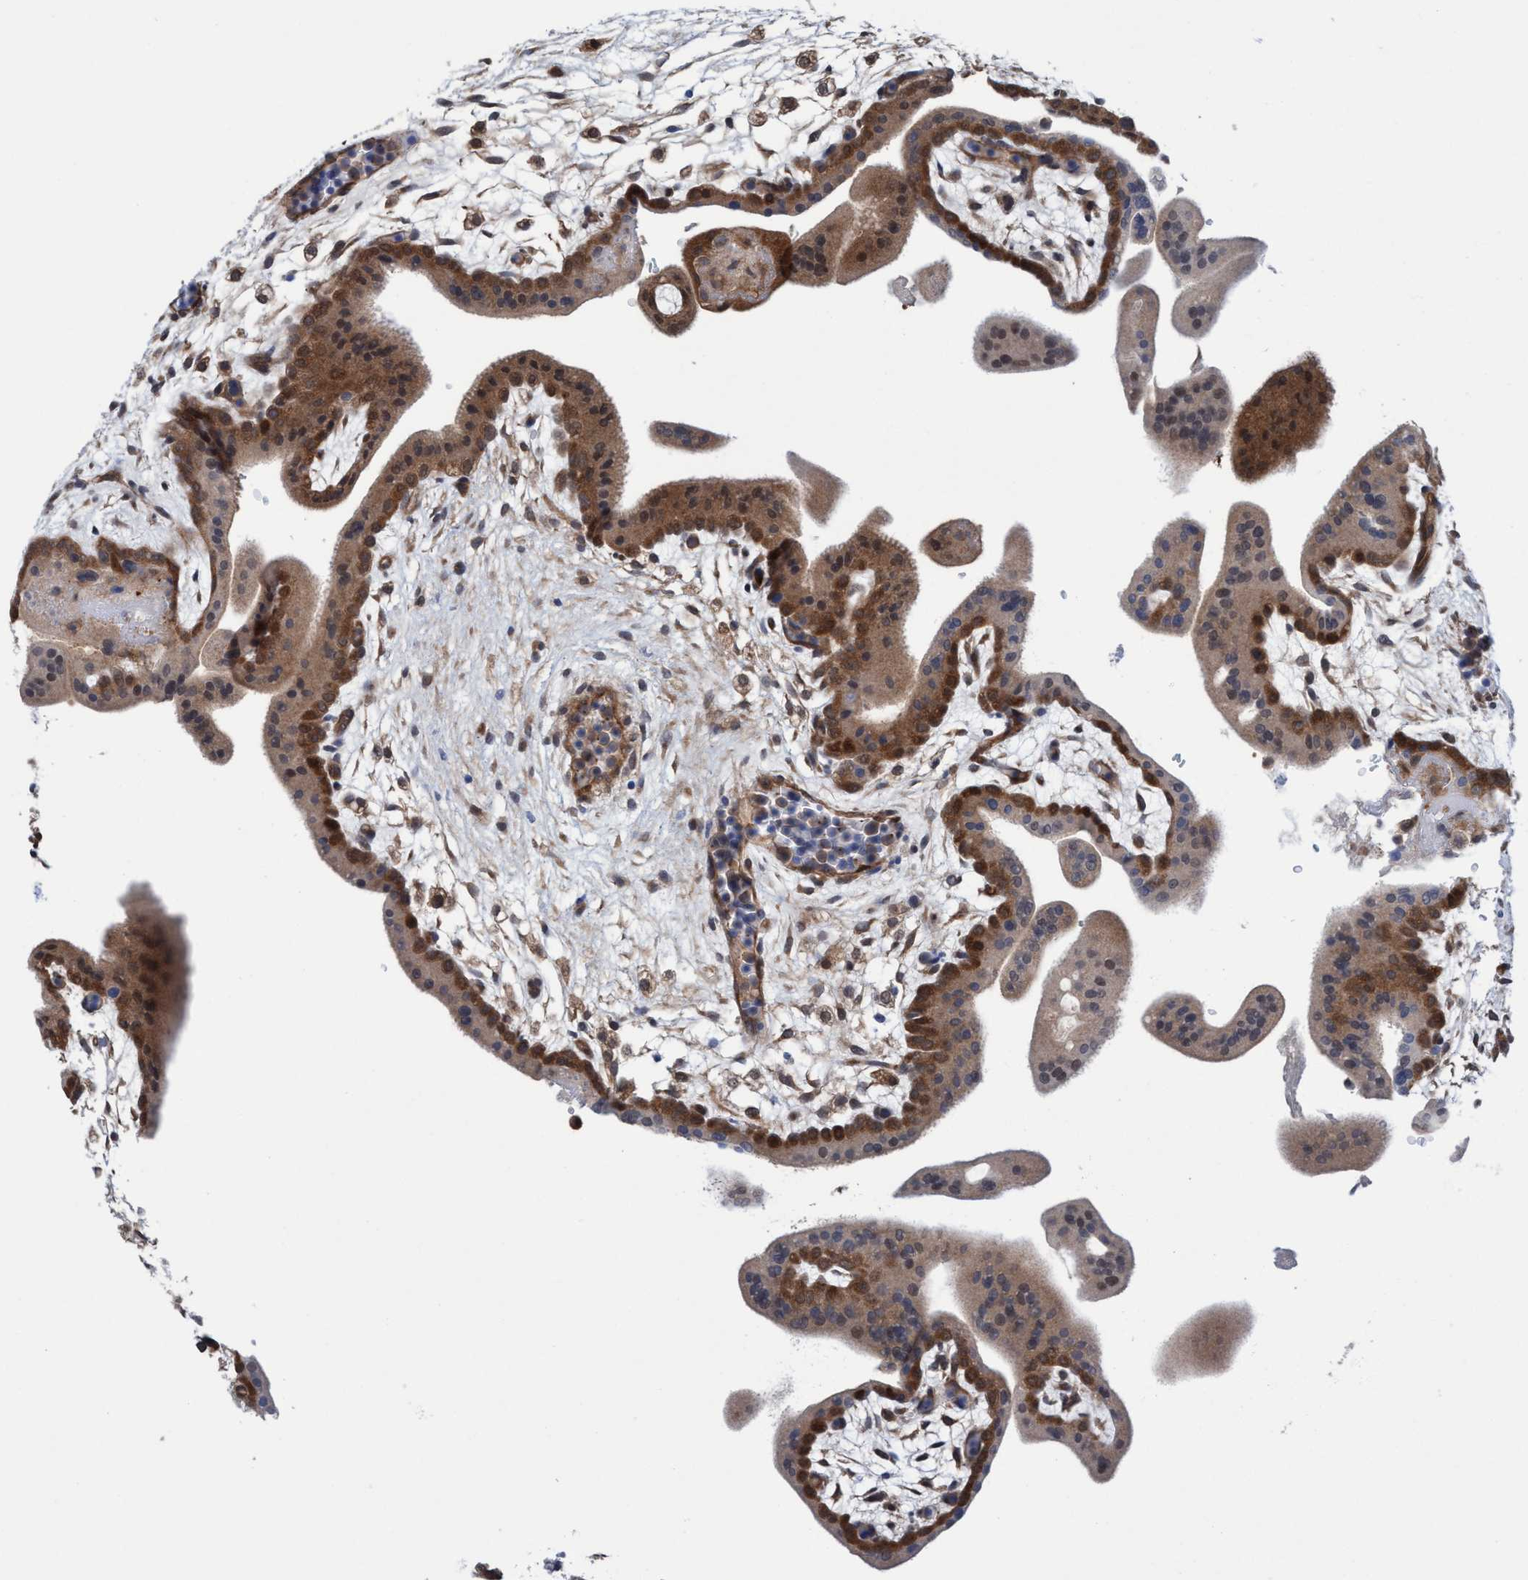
{"staining": {"intensity": "moderate", "quantity": ">75%", "location": "cytoplasmic/membranous"}, "tissue": "placenta", "cell_type": "Trophoblastic cells", "image_type": "normal", "snomed": [{"axis": "morphology", "description": "Normal tissue, NOS"}, {"axis": "topography", "description": "Placenta"}], "caption": "Immunohistochemistry (DAB (3,3'-diaminobenzidine)) staining of unremarkable placenta displays moderate cytoplasmic/membranous protein expression in approximately >75% of trophoblastic cells.", "gene": "GLOD4", "patient": {"sex": "female", "age": 35}}